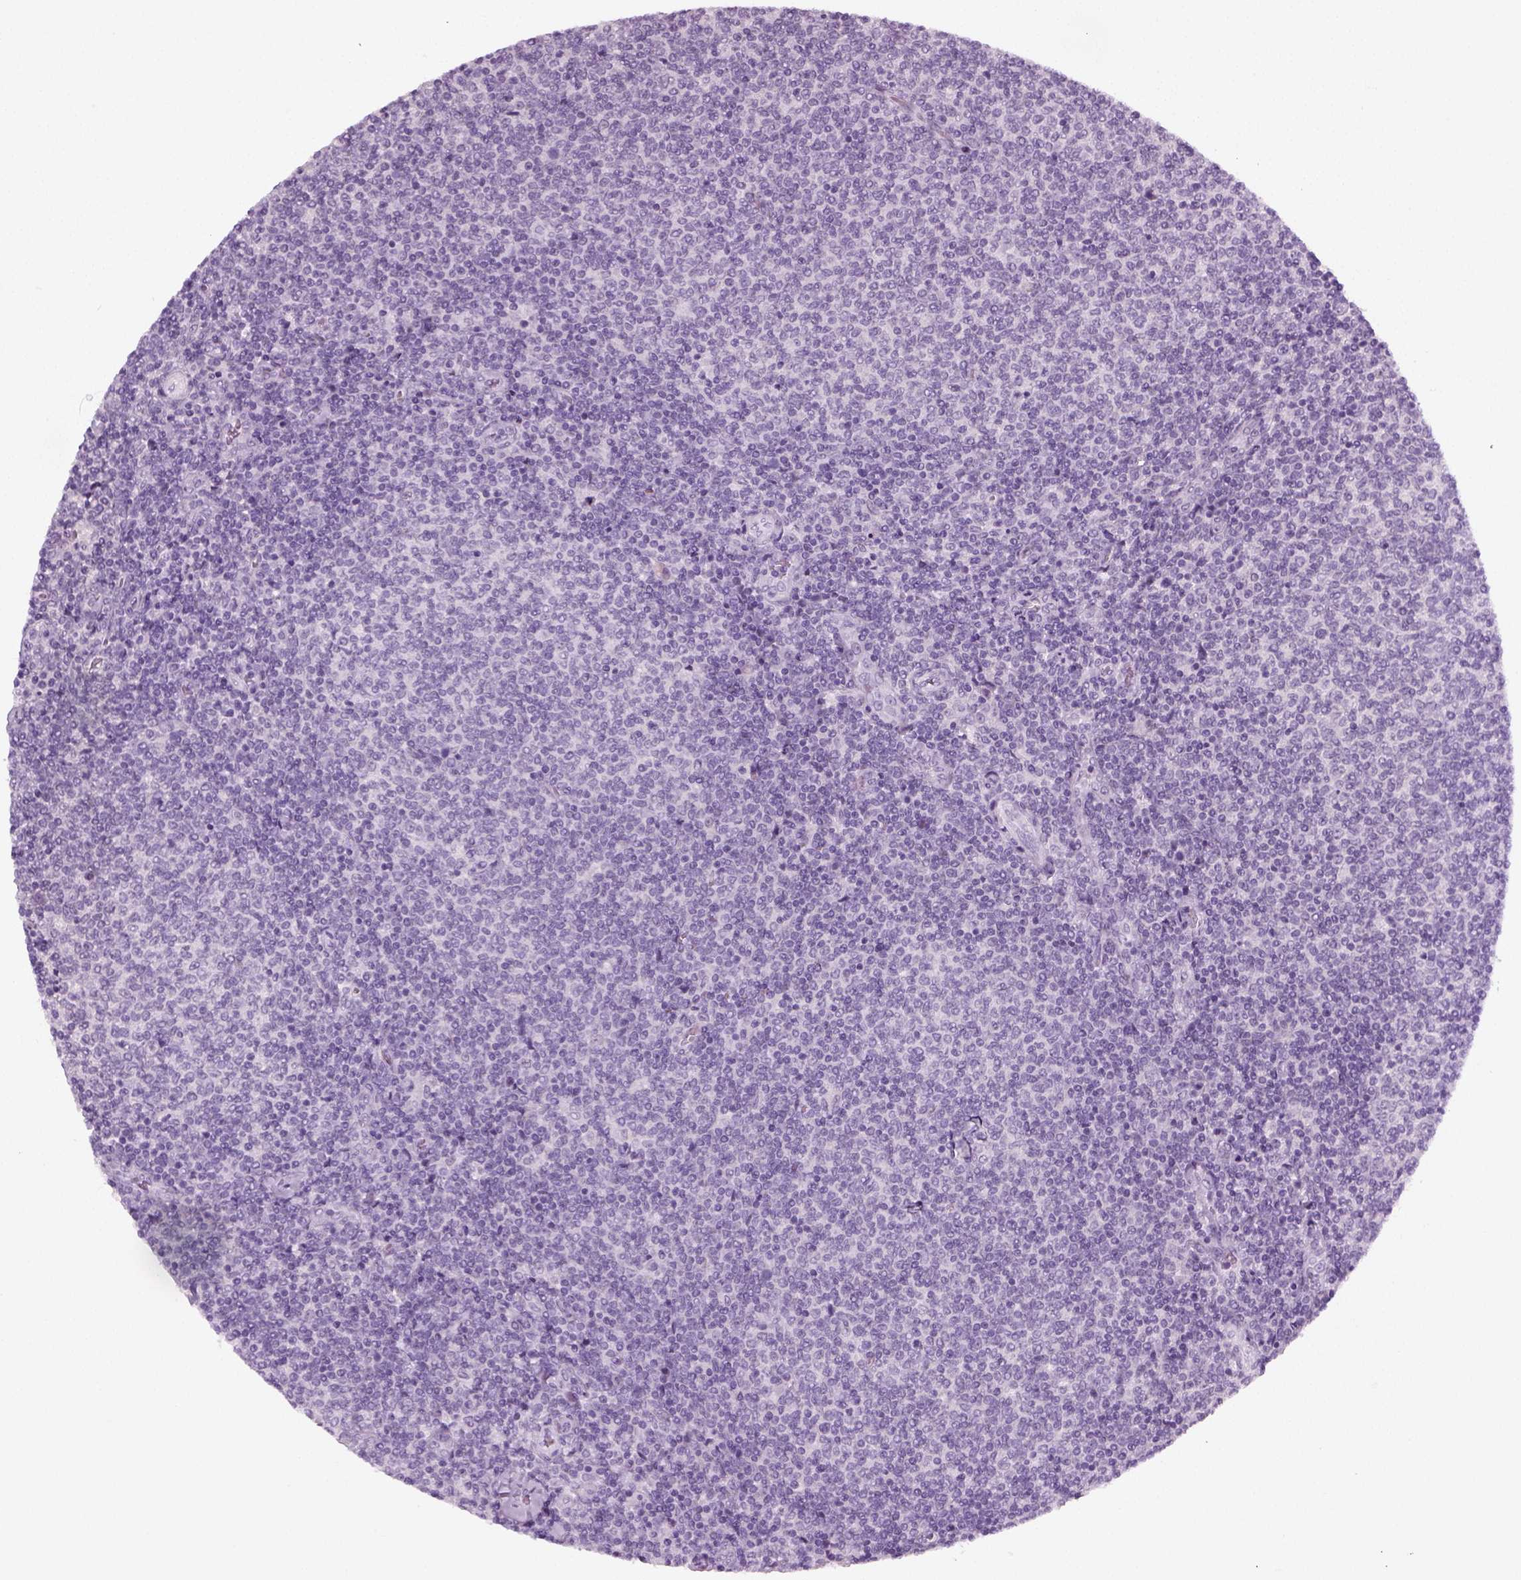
{"staining": {"intensity": "negative", "quantity": "none", "location": "none"}, "tissue": "lymphoma", "cell_type": "Tumor cells", "image_type": "cancer", "snomed": [{"axis": "morphology", "description": "Malignant lymphoma, non-Hodgkin's type, Low grade"}, {"axis": "topography", "description": "Lymph node"}], "caption": "This photomicrograph is of low-grade malignant lymphoma, non-Hodgkin's type stained with immunohistochemistry to label a protein in brown with the nuclei are counter-stained blue. There is no positivity in tumor cells.", "gene": "KRT75", "patient": {"sex": "male", "age": 52}}